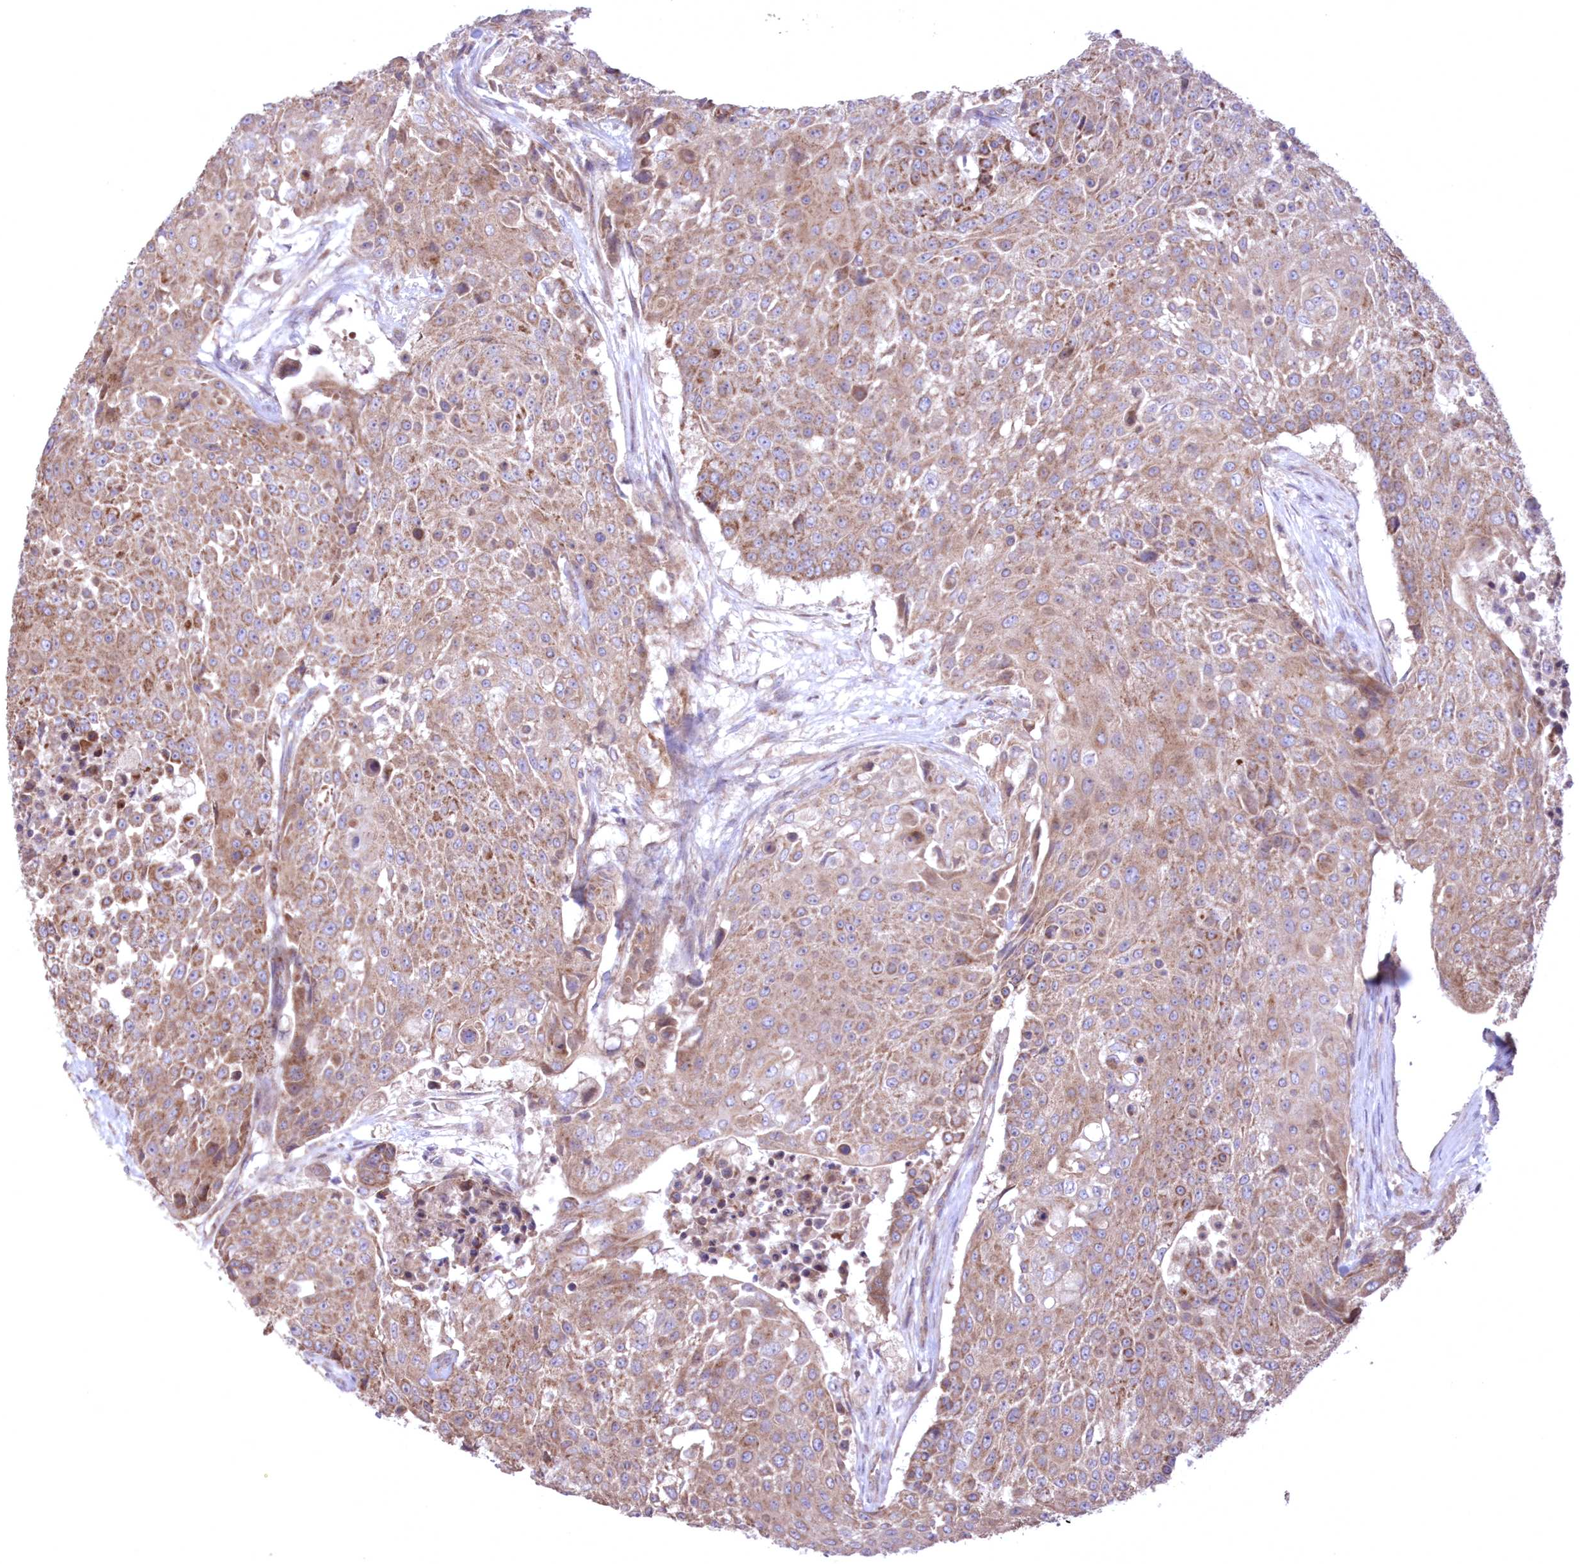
{"staining": {"intensity": "moderate", "quantity": ">75%", "location": "cytoplasmic/membranous"}, "tissue": "urothelial cancer", "cell_type": "Tumor cells", "image_type": "cancer", "snomed": [{"axis": "morphology", "description": "Urothelial carcinoma, High grade"}, {"axis": "topography", "description": "Urinary bladder"}], "caption": "This histopathology image exhibits urothelial cancer stained with IHC to label a protein in brown. The cytoplasmic/membranous of tumor cells show moderate positivity for the protein. Nuclei are counter-stained blue.", "gene": "MTRF1L", "patient": {"sex": "female", "age": 63}}